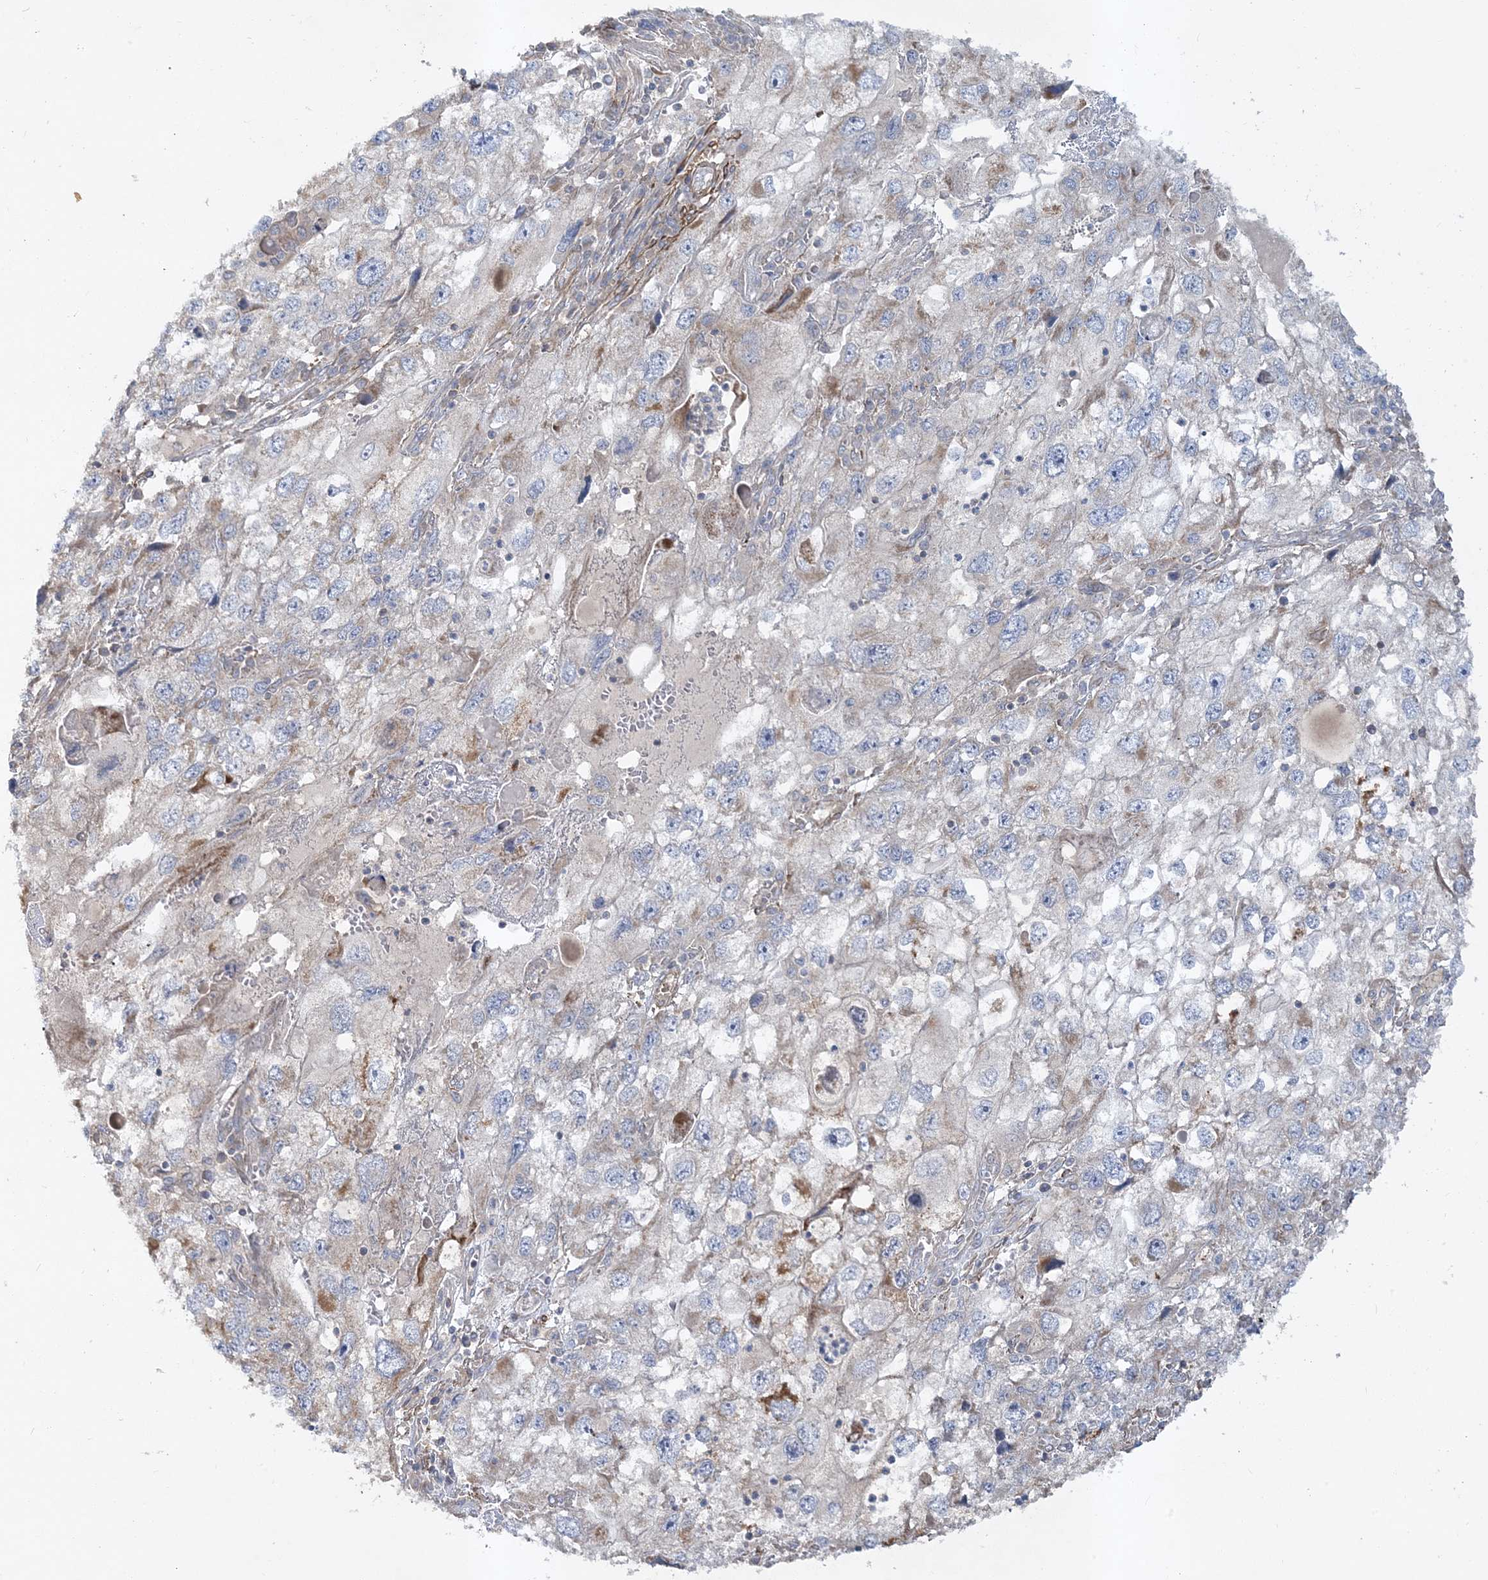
{"staining": {"intensity": "weak", "quantity": "<25%", "location": "cytoplasmic/membranous"}, "tissue": "endometrial cancer", "cell_type": "Tumor cells", "image_type": "cancer", "snomed": [{"axis": "morphology", "description": "Adenocarcinoma, NOS"}, {"axis": "topography", "description": "Endometrium"}], "caption": "This photomicrograph is of adenocarcinoma (endometrial) stained with immunohistochemistry to label a protein in brown with the nuclei are counter-stained blue. There is no positivity in tumor cells.", "gene": "LEXM", "patient": {"sex": "female", "age": 49}}